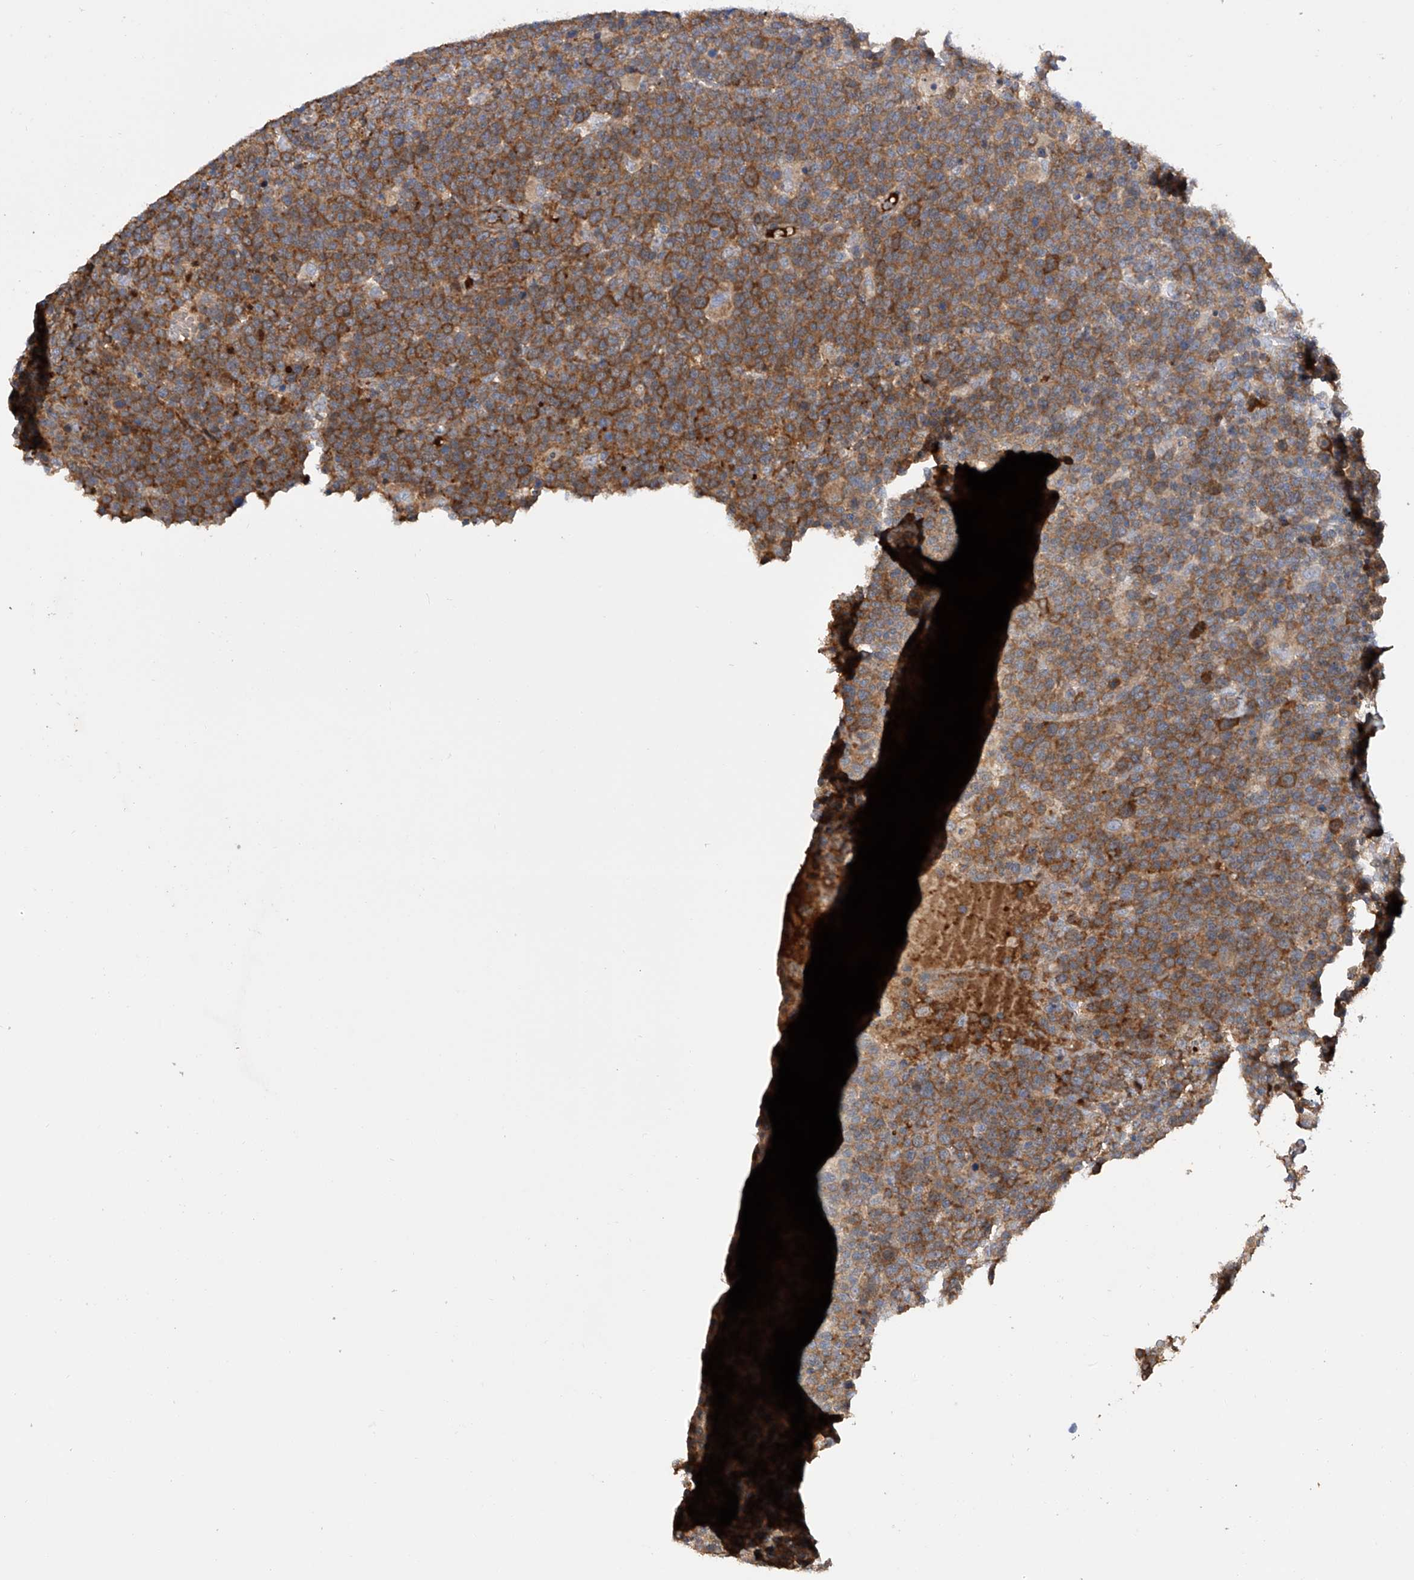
{"staining": {"intensity": "moderate", "quantity": ">75%", "location": "cytoplasmic/membranous"}, "tissue": "lymphoma", "cell_type": "Tumor cells", "image_type": "cancer", "snomed": [{"axis": "morphology", "description": "Malignant lymphoma, non-Hodgkin's type, High grade"}, {"axis": "topography", "description": "Lymph node"}], "caption": "Immunohistochemistry (IHC) of malignant lymphoma, non-Hodgkin's type (high-grade) demonstrates medium levels of moderate cytoplasmic/membranous positivity in about >75% of tumor cells.", "gene": "NUDT17", "patient": {"sex": "male", "age": 61}}